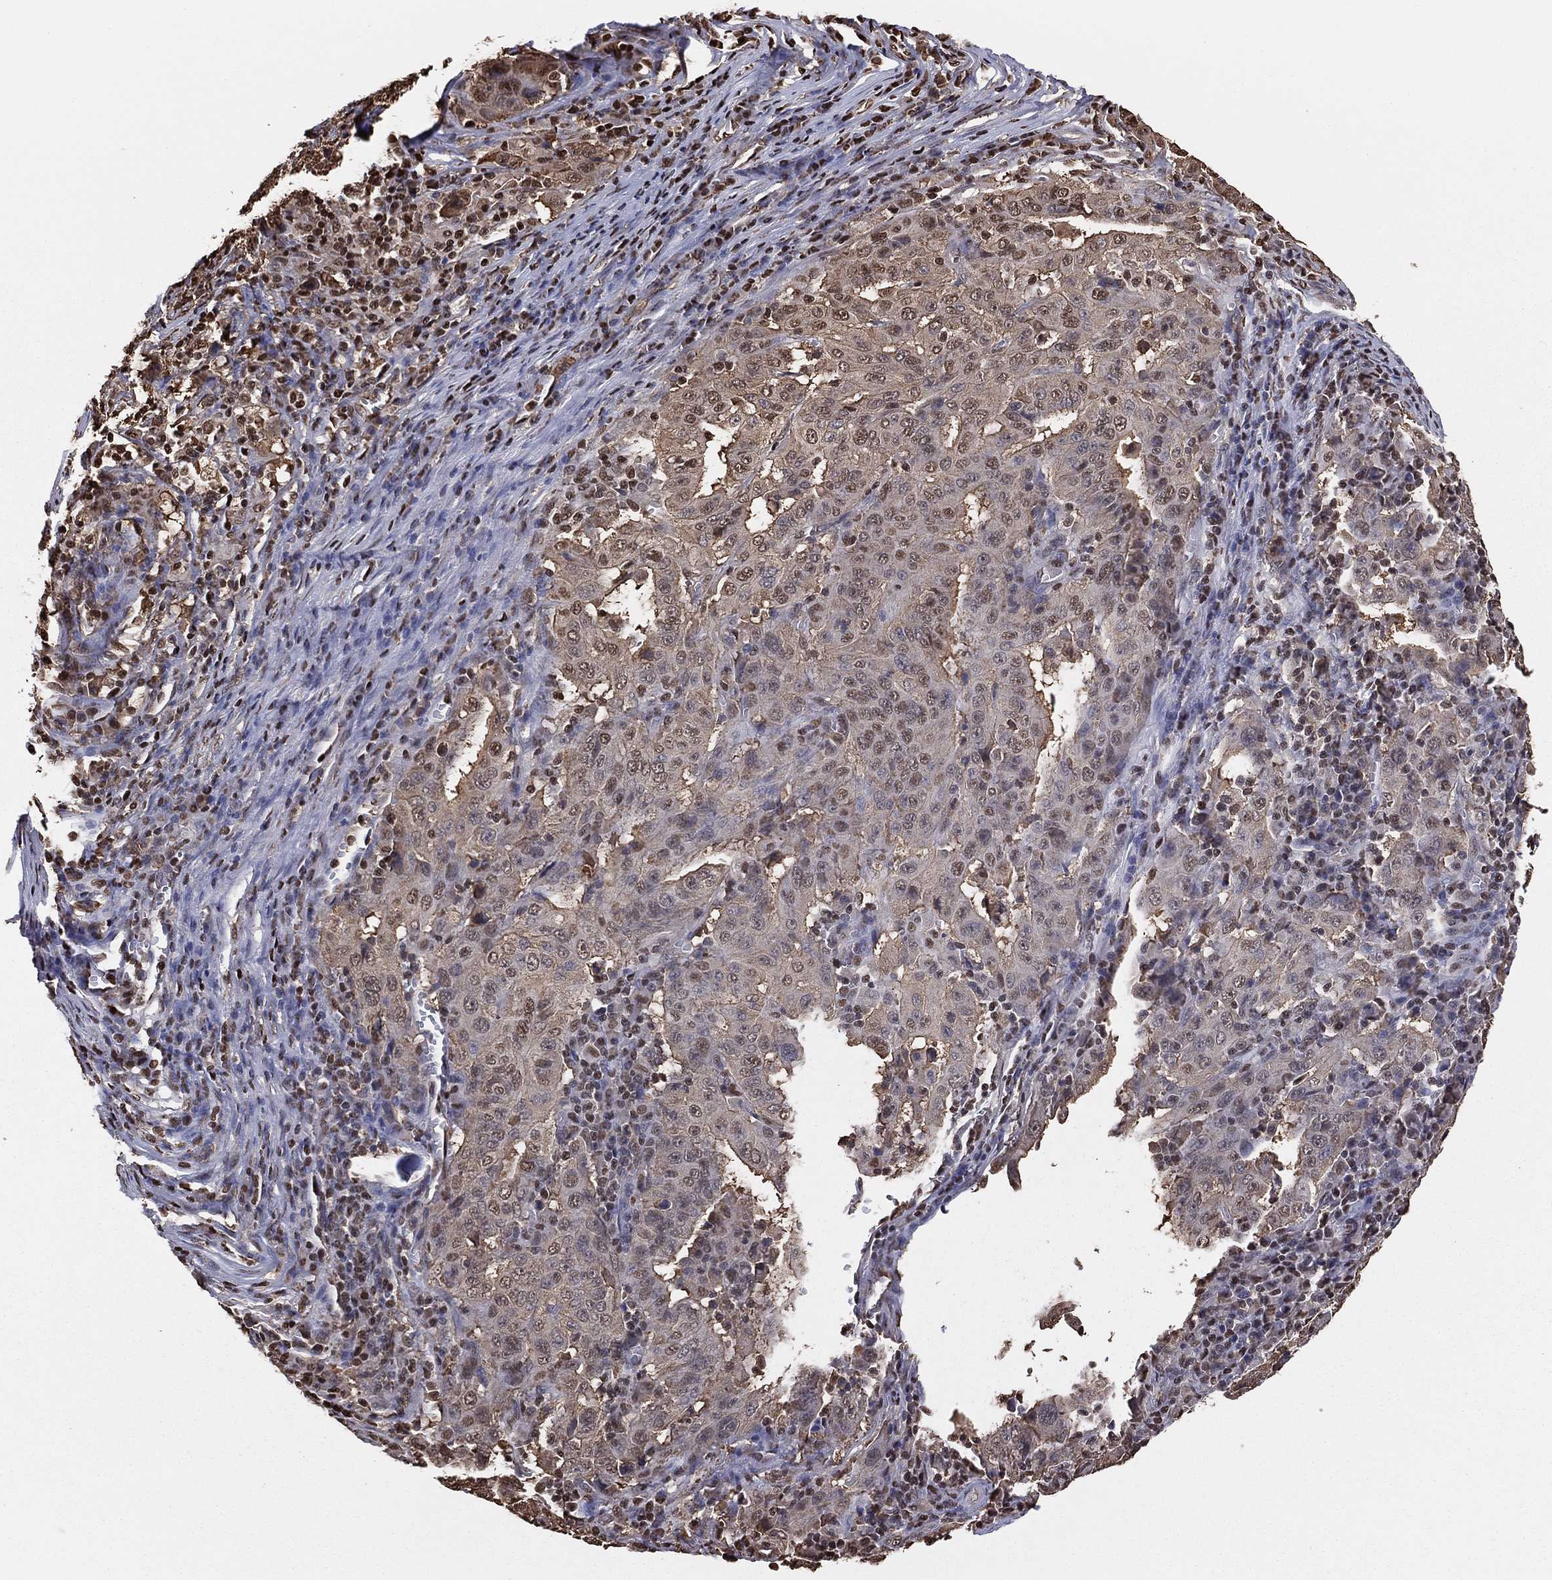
{"staining": {"intensity": "moderate", "quantity": "25%-75%", "location": "cytoplasmic/membranous"}, "tissue": "pancreatic cancer", "cell_type": "Tumor cells", "image_type": "cancer", "snomed": [{"axis": "morphology", "description": "Adenocarcinoma, NOS"}, {"axis": "topography", "description": "Pancreas"}], "caption": "Pancreatic adenocarcinoma stained with a protein marker reveals moderate staining in tumor cells.", "gene": "GAPDH", "patient": {"sex": "male", "age": 63}}